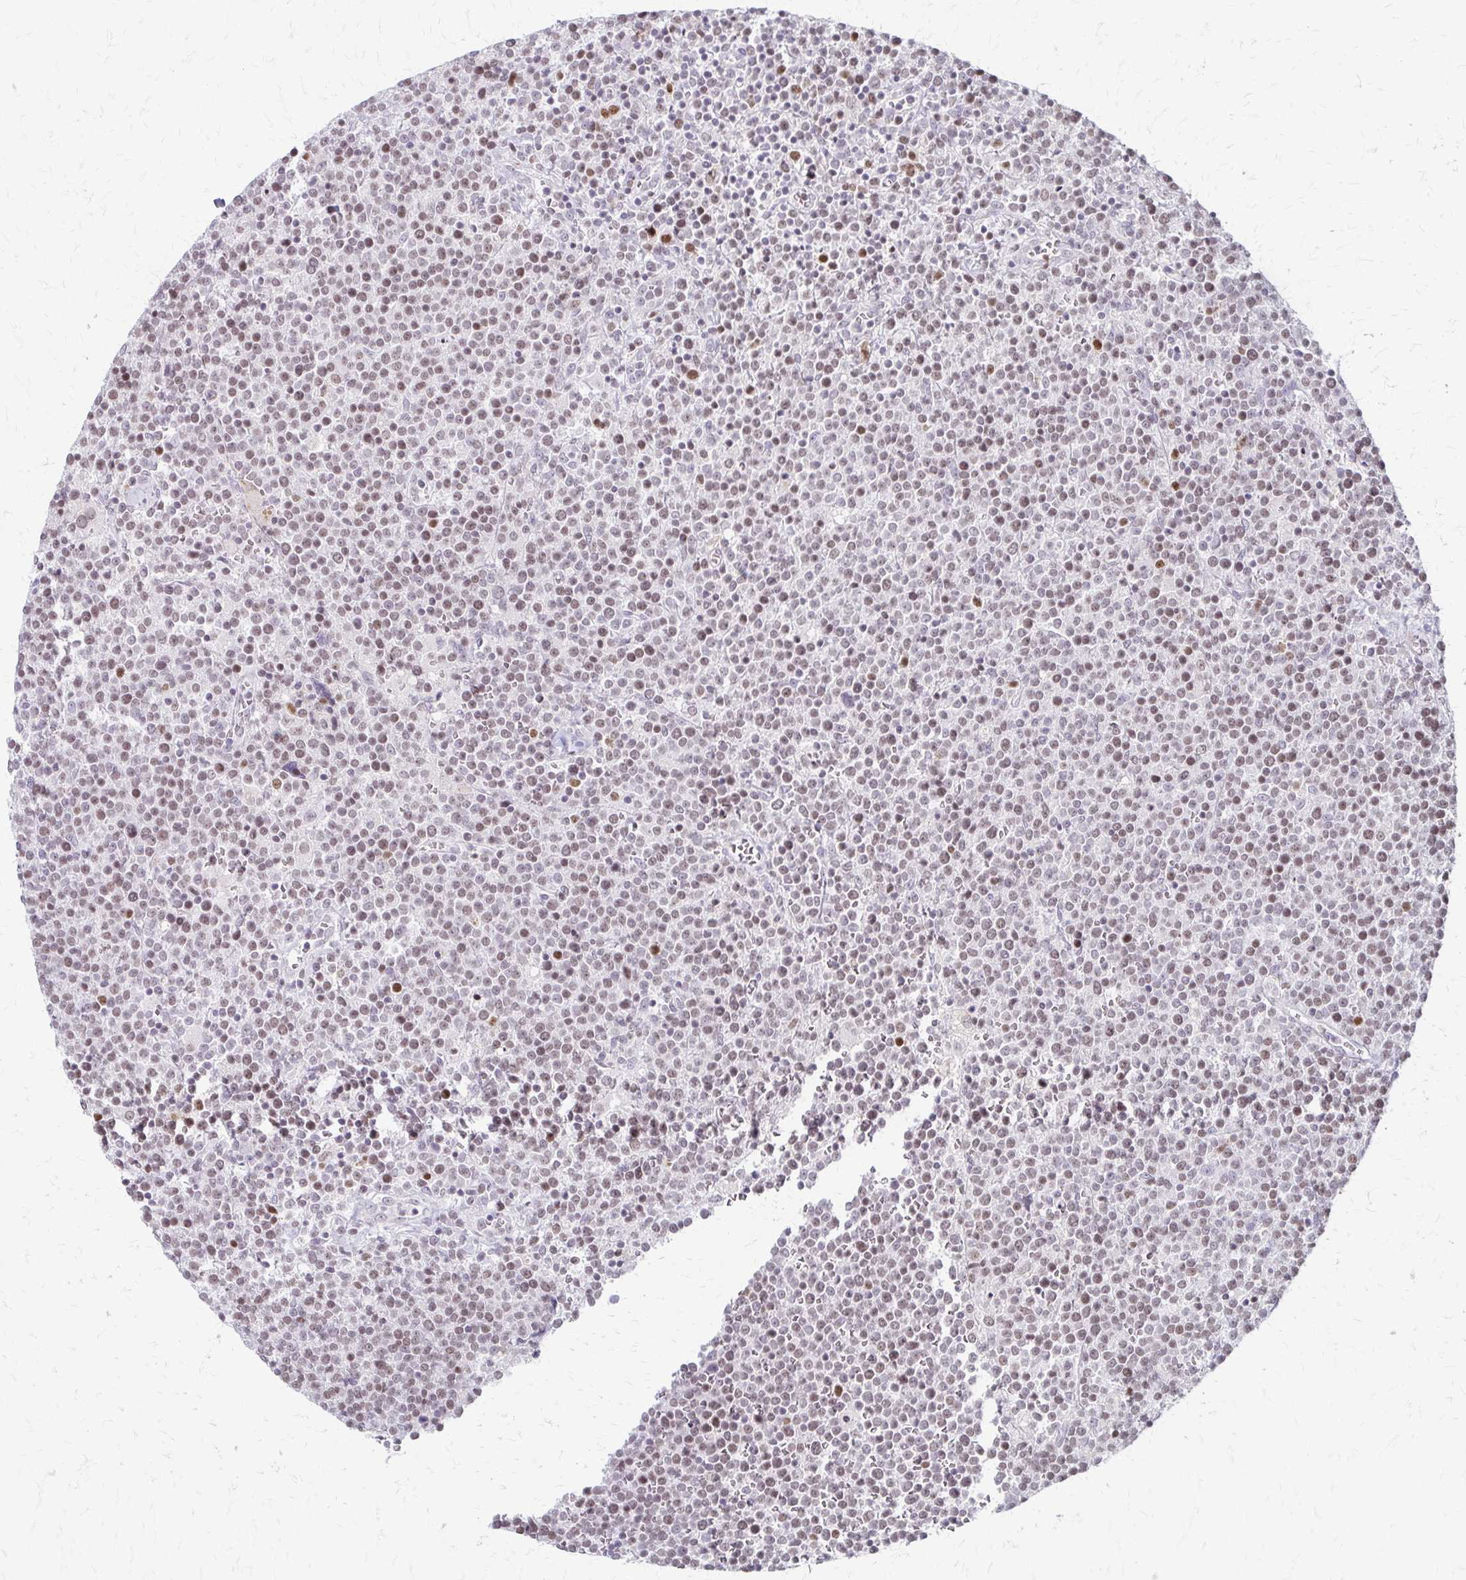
{"staining": {"intensity": "weak", "quantity": ">75%", "location": "nuclear"}, "tissue": "lymphoma", "cell_type": "Tumor cells", "image_type": "cancer", "snomed": [{"axis": "morphology", "description": "Malignant lymphoma, non-Hodgkin's type, High grade"}, {"axis": "topography", "description": "Lymph node"}], "caption": "Protein expression analysis of high-grade malignant lymphoma, non-Hodgkin's type exhibits weak nuclear positivity in approximately >75% of tumor cells.", "gene": "EED", "patient": {"sex": "male", "age": 61}}